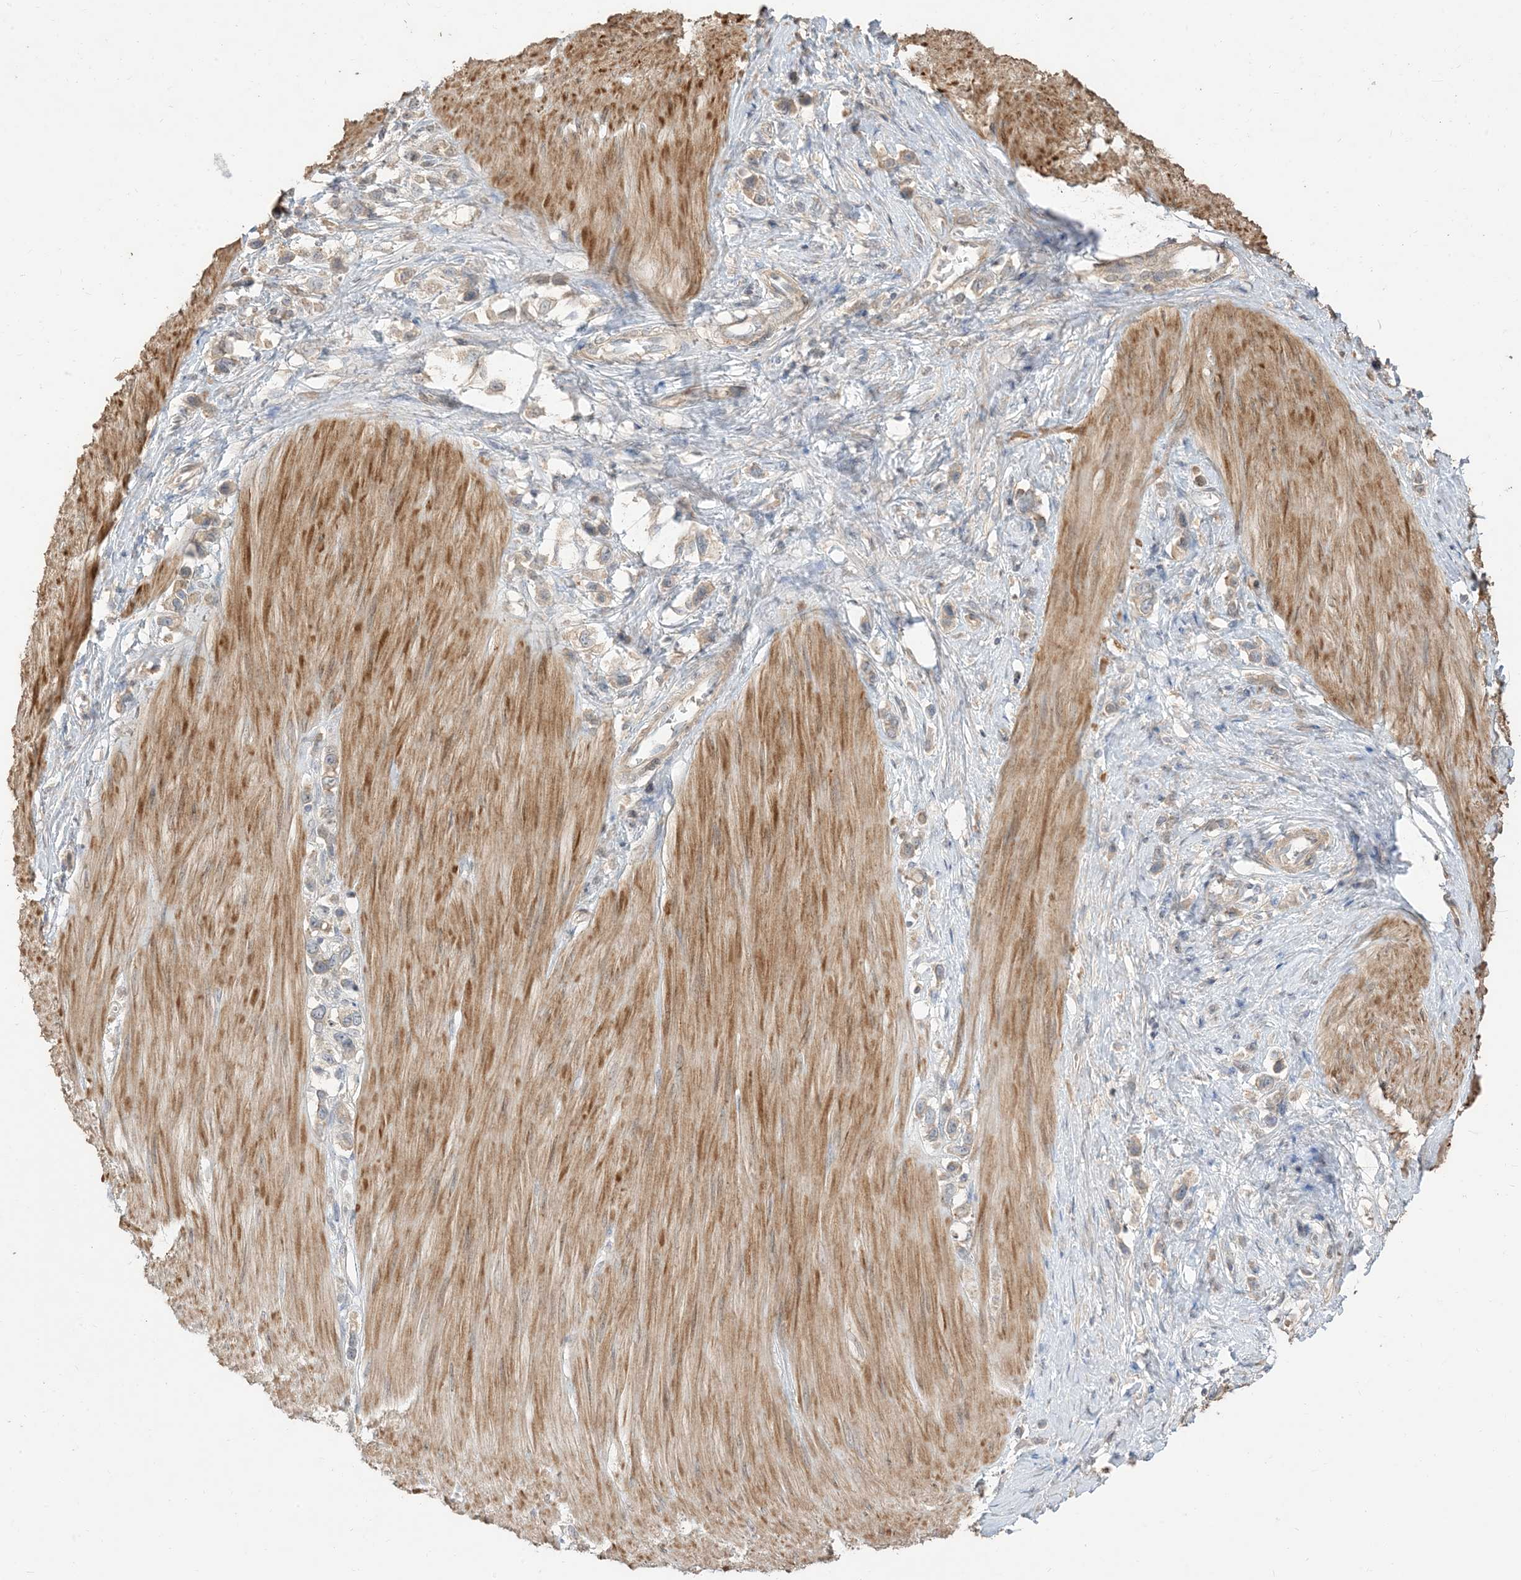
{"staining": {"intensity": "weak", "quantity": "25%-75%", "location": "cytoplasmic/membranous"}, "tissue": "stomach cancer", "cell_type": "Tumor cells", "image_type": "cancer", "snomed": [{"axis": "morphology", "description": "Adenocarcinoma, NOS"}, {"axis": "topography", "description": "Stomach"}], "caption": "About 25%-75% of tumor cells in adenocarcinoma (stomach) reveal weak cytoplasmic/membranous protein positivity as visualized by brown immunohistochemical staining.", "gene": "RNF175", "patient": {"sex": "female", "age": 65}}